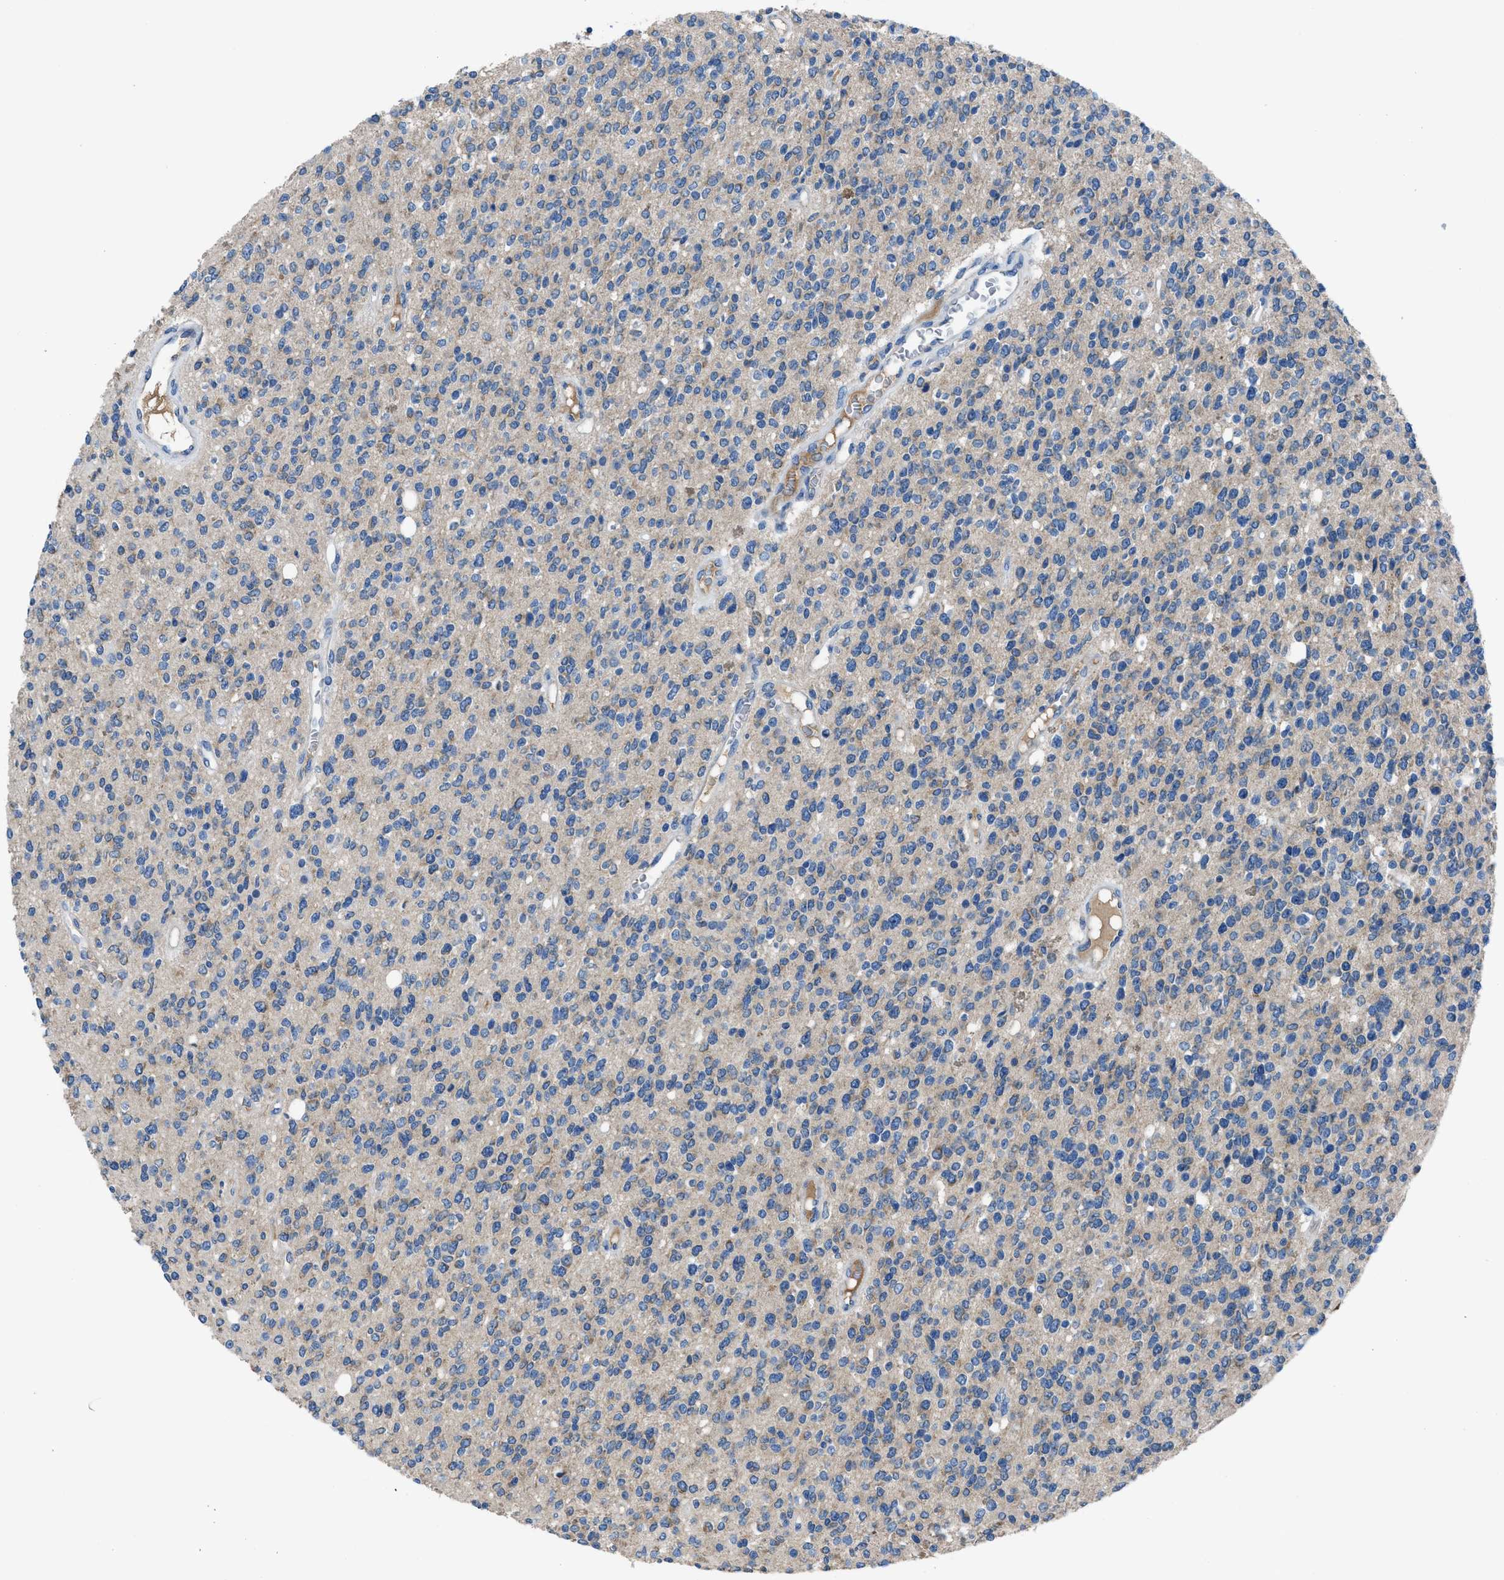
{"staining": {"intensity": "weak", "quantity": "<25%", "location": "cytoplasmic/membranous"}, "tissue": "glioma", "cell_type": "Tumor cells", "image_type": "cancer", "snomed": [{"axis": "morphology", "description": "Glioma, malignant, High grade"}, {"axis": "topography", "description": "Brain"}], "caption": "This image is of malignant high-grade glioma stained with immunohistochemistry (IHC) to label a protein in brown with the nuclei are counter-stained blue. There is no expression in tumor cells. (DAB (3,3'-diaminobenzidine) immunohistochemistry with hematoxylin counter stain).", "gene": "SGCZ", "patient": {"sex": "male", "age": 34}}